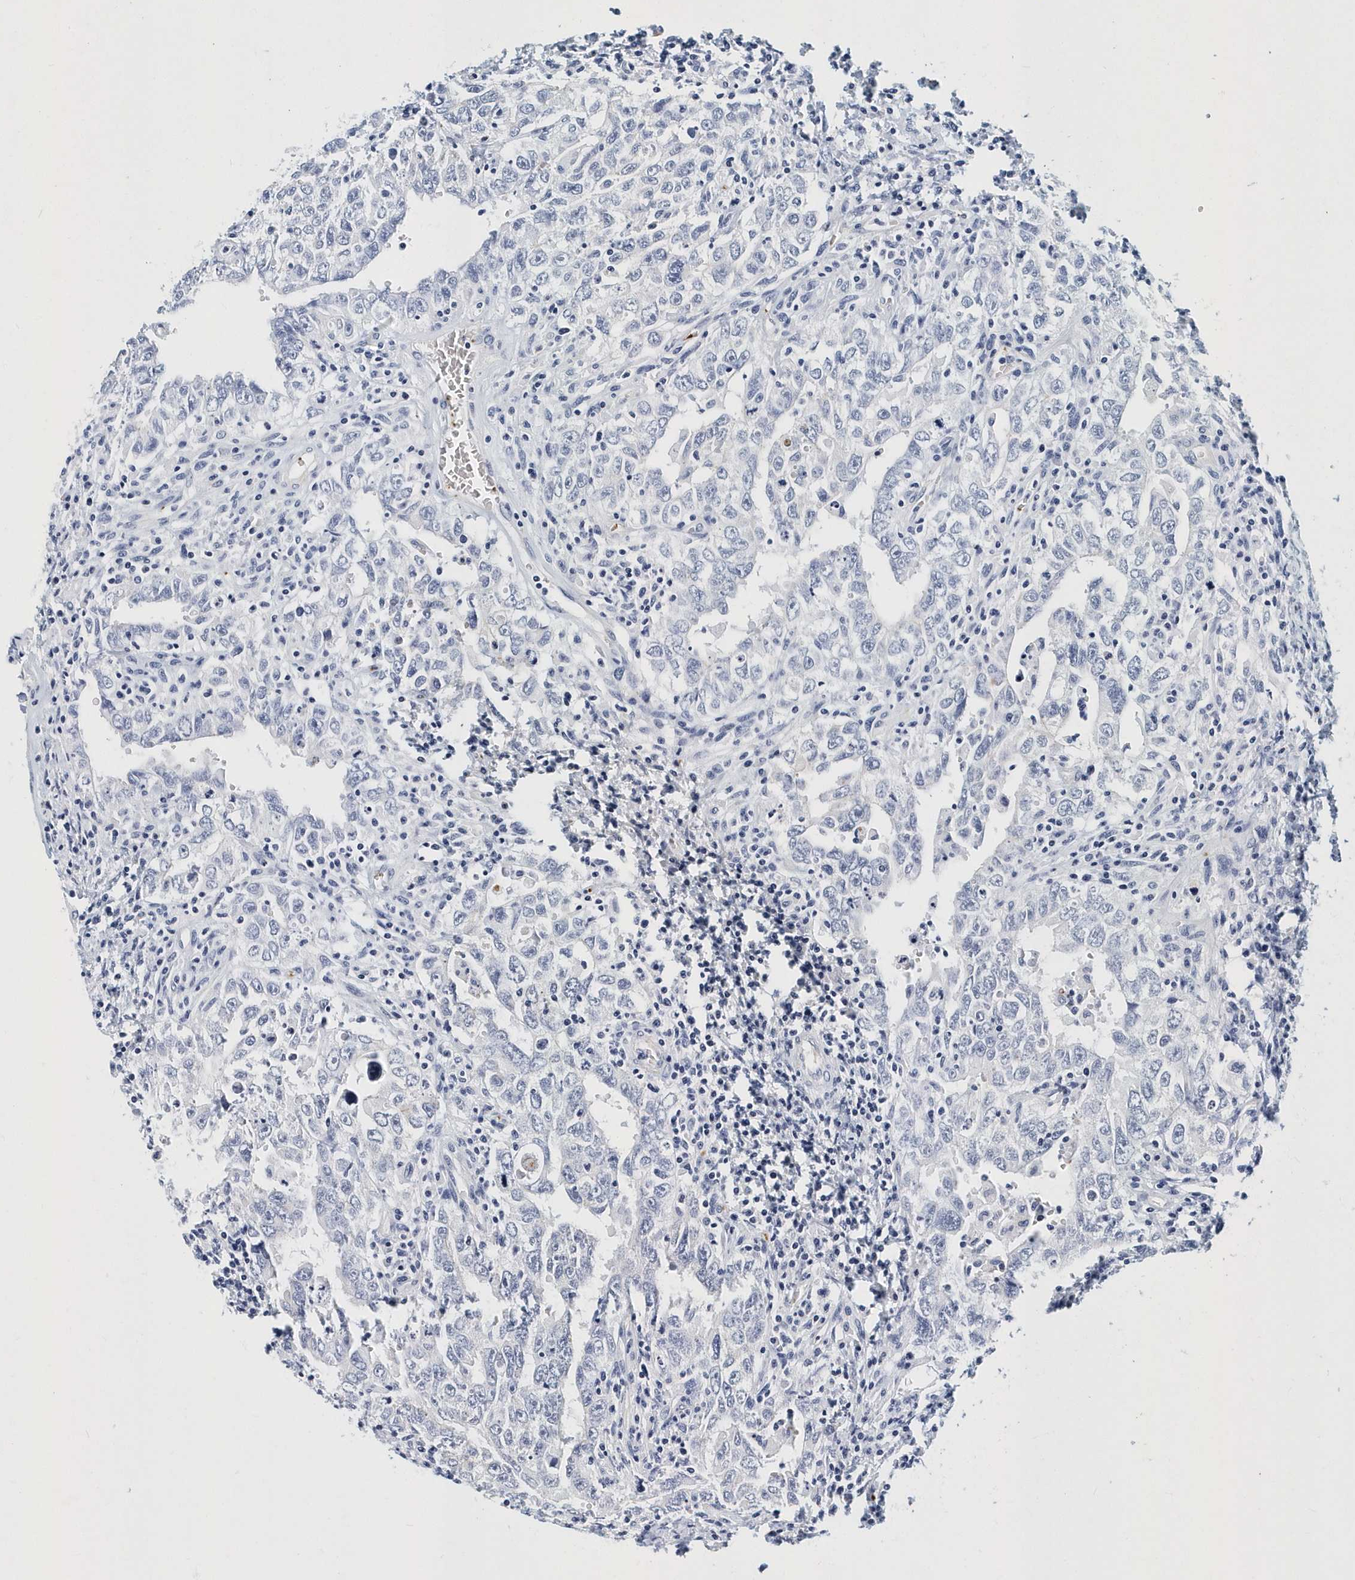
{"staining": {"intensity": "negative", "quantity": "none", "location": "none"}, "tissue": "testis cancer", "cell_type": "Tumor cells", "image_type": "cancer", "snomed": [{"axis": "morphology", "description": "Carcinoma, Embryonal, NOS"}, {"axis": "topography", "description": "Testis"}], "caption": "High power microscopy image of an IHC image of testis cancer, revealing no significant positivity in tumor cells.", "gene": "ITGA2B", "patient": {"sex": "male", "age": 26}}